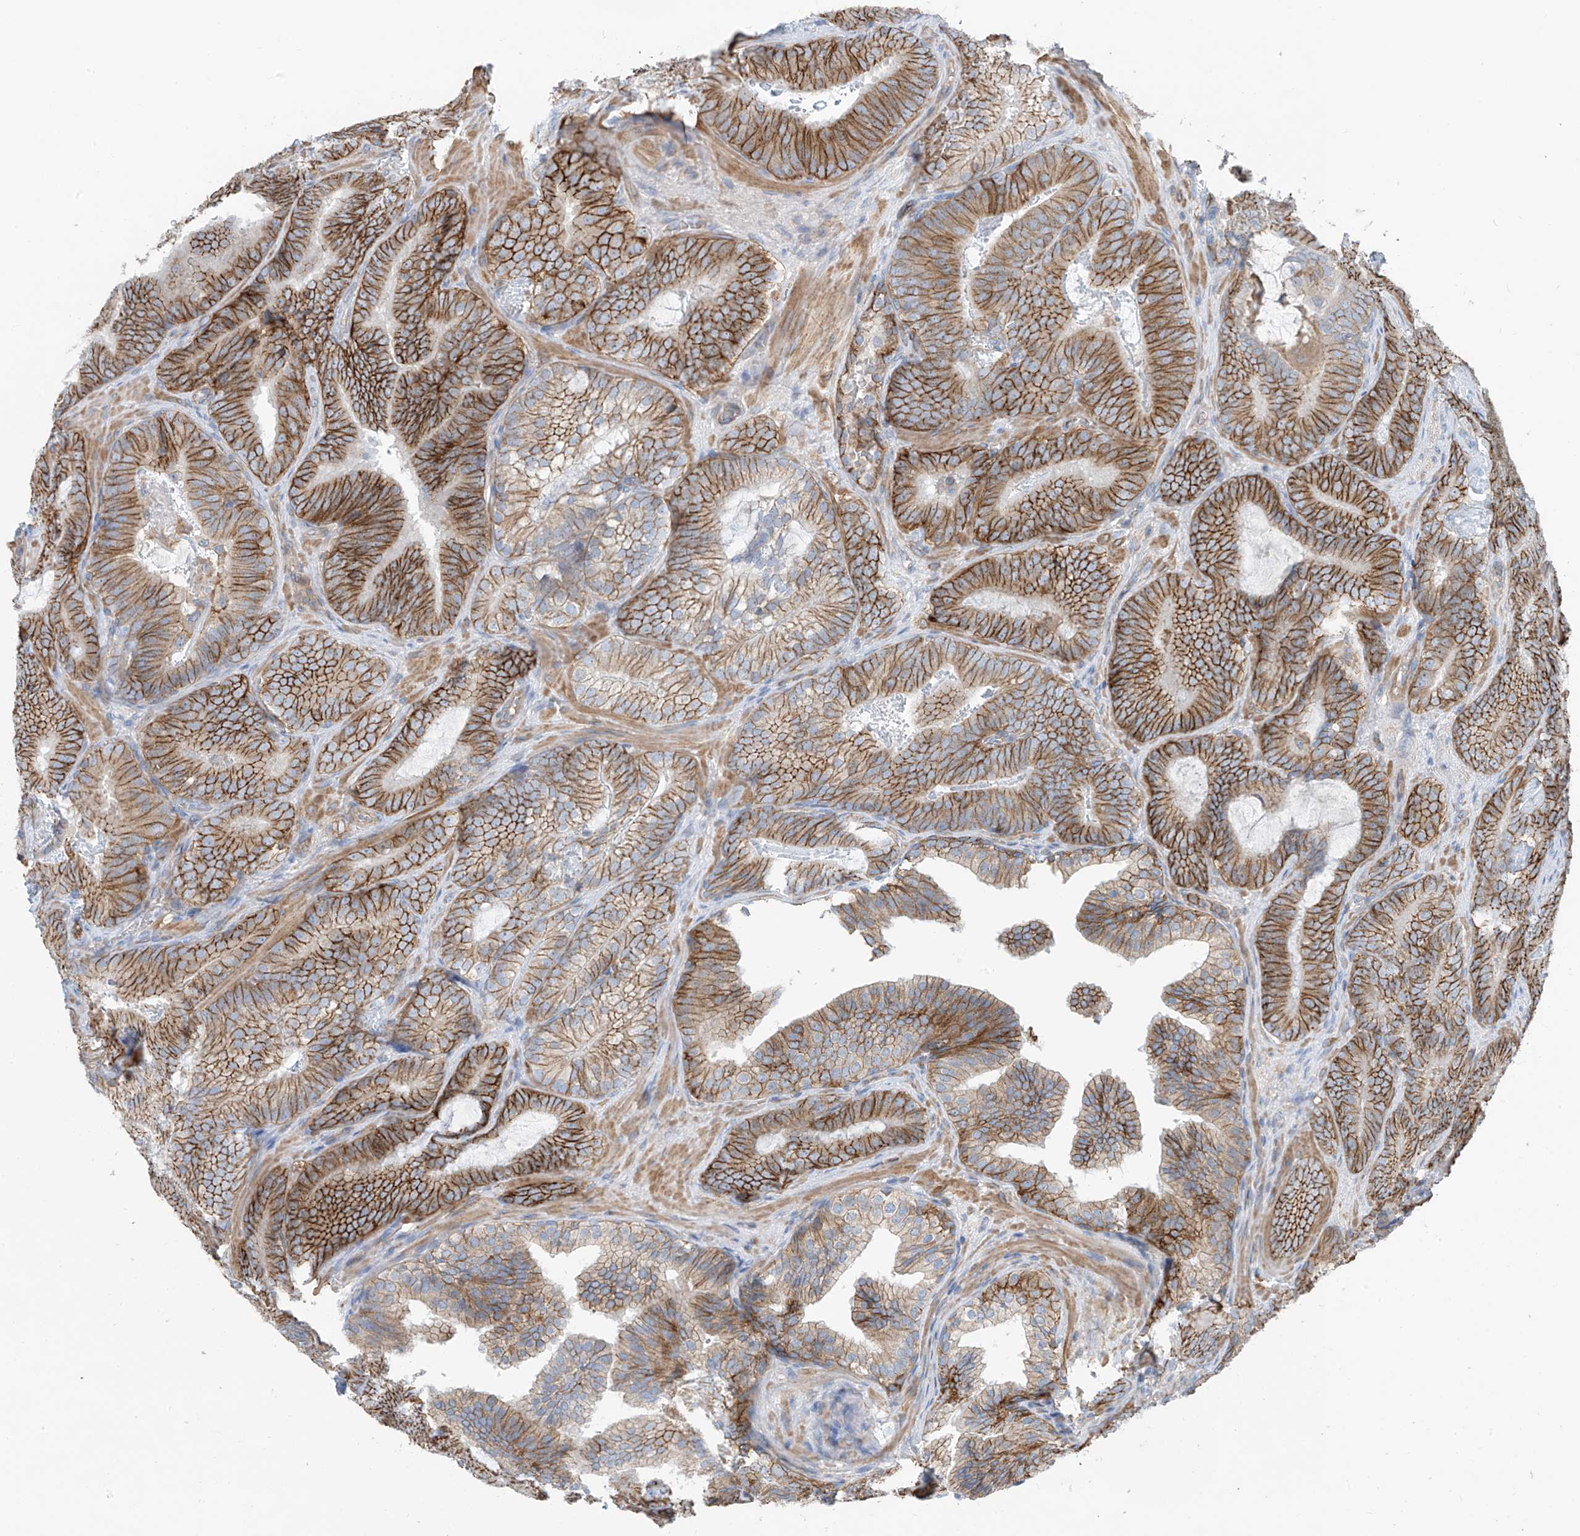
{"staining": {"intensity": "moderate", "quantity": "25%-75%", "location": "cytoplasmic/membranous"}, "tissue": "prostate cancer", "cell_type": "Tumor cells", "image_type": "cancer", "snomed": [{"axis": "morphology", "description": "Adenocarcinoma, High grade"}, {"axis": "topography", "description": "Prostate"}], "caption": "Immunohistochemistry (IHC) photomicrograph of neoplastic tissue: prostate cancer stained using immunohistochemistry (IHC) exhibits medium levels of moderate protein expression localized specifically in the cytoplasmic/membranous of tumor cells, appearing as a cytoplasmic/membranous brown color.", "gene": "SLC1A5", "patient": {"sex": "male", "age": 66}}